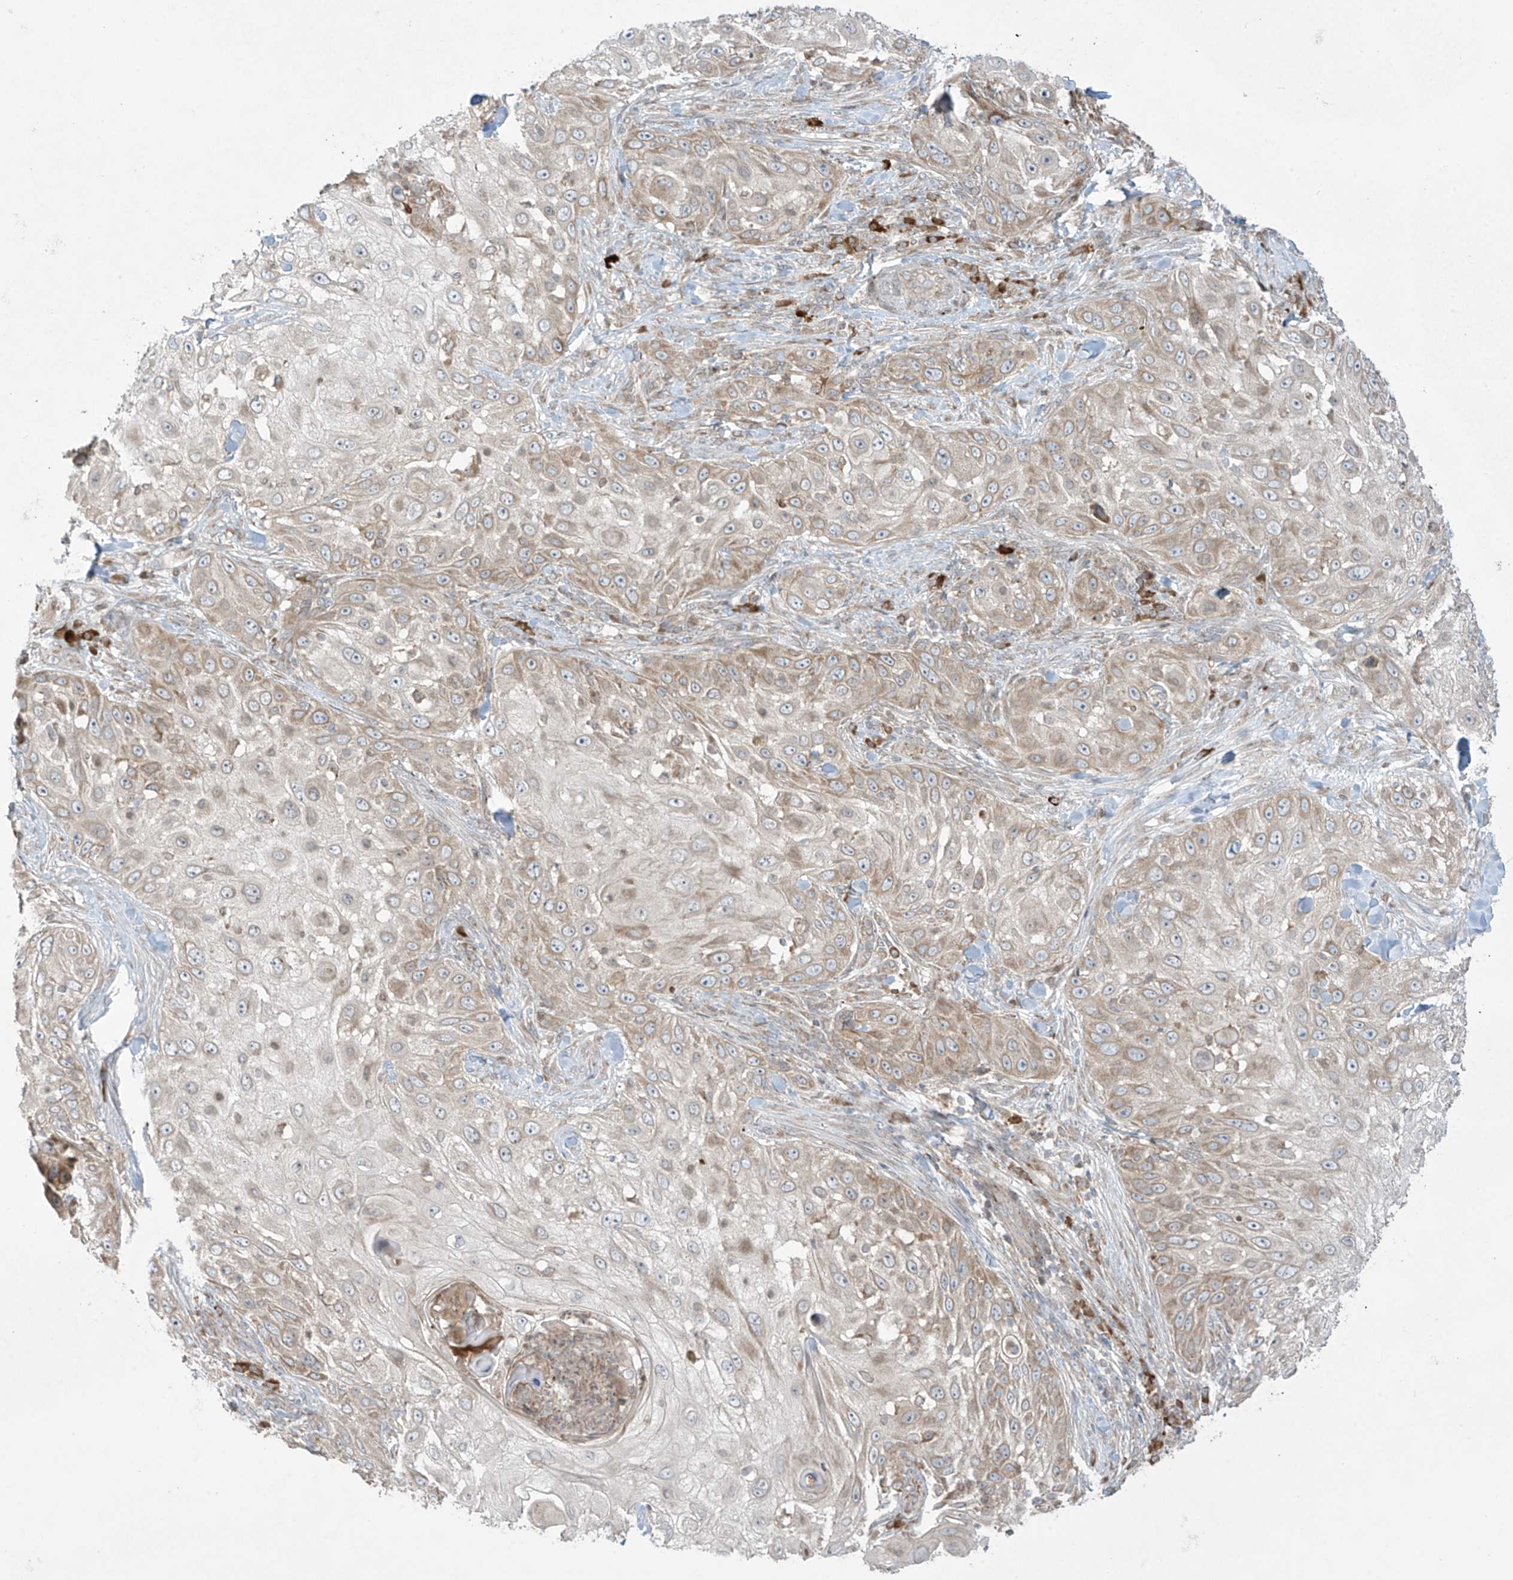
{"staining": {"intensity": "weak", "quantity": "25%-75%", "location": "cytoplasmic/membranous"}, "tissue": "skin cancer", "cell_type": "Tumor cells", "image_type": "cancer", "snomed": [{"axis": "morphology", "description": "Squamous cell carcinoma, NOS"}, {"axis": "topography", "description": "Skin"}], "caption": "Protein staining shows weak cytoplasmic/membranous staining in about 25%-75% of tumor cells in skin cancer.", "gene": "PPAT", "patient": {"sex": "female", "age": 44}}